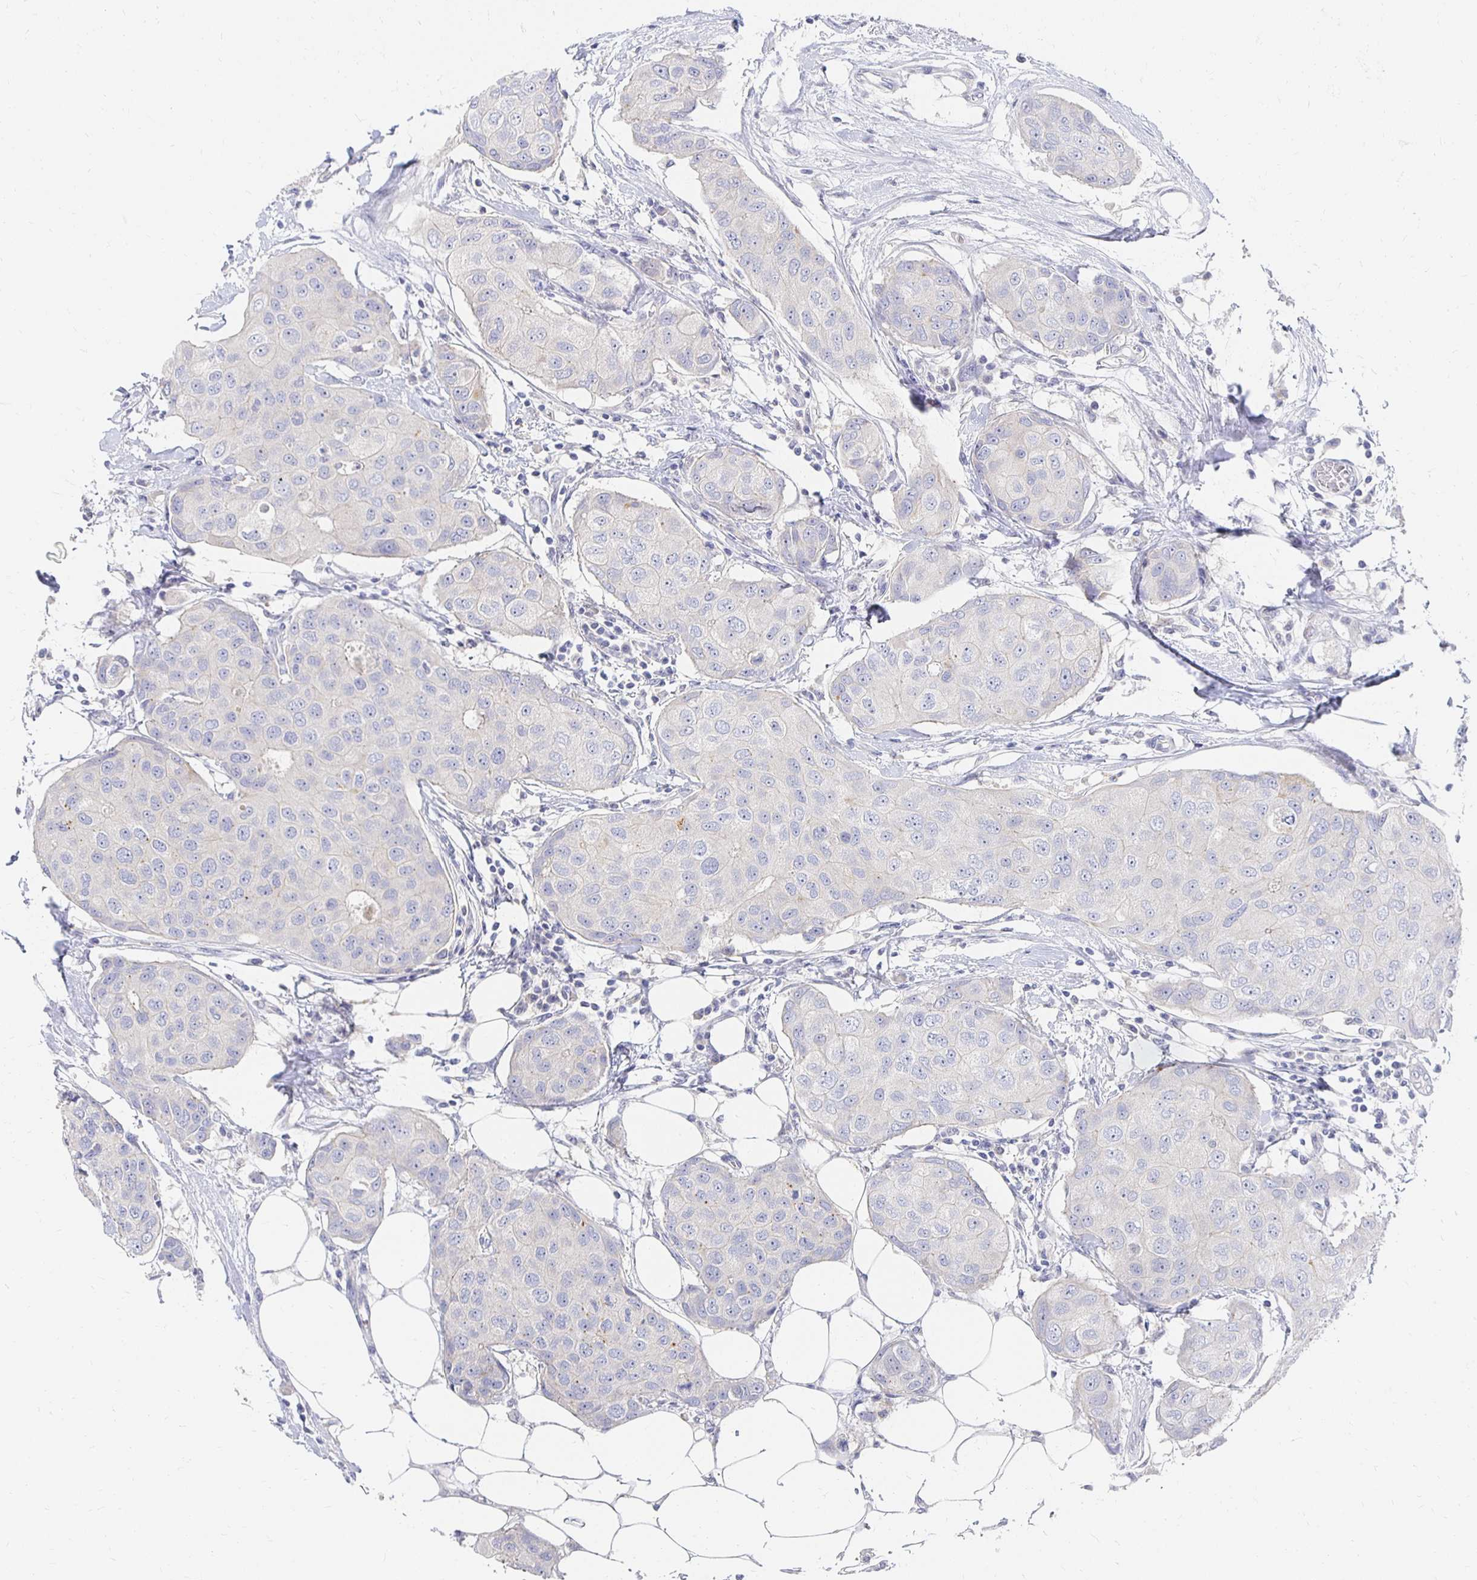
{"staining": {"intensity": "negative", "quantity": "none", "location": "none"}, "tissue": "breast cancer", "cell_type": "Tumor cells", "image_type": "cancer", "snomed": [{"axis": "morphology", "description": "Duct carcinoma"}, {"axis": "topography", "description": "Breast"}, {"axis": "topography", "description": "Lymph node"}], "caption": "The photomicrograph exhibits no staining of tumor cells in intraductal carcinoma (breast).", "gene": "FKRP", "patient": {"sex": "female", "age": 80}}